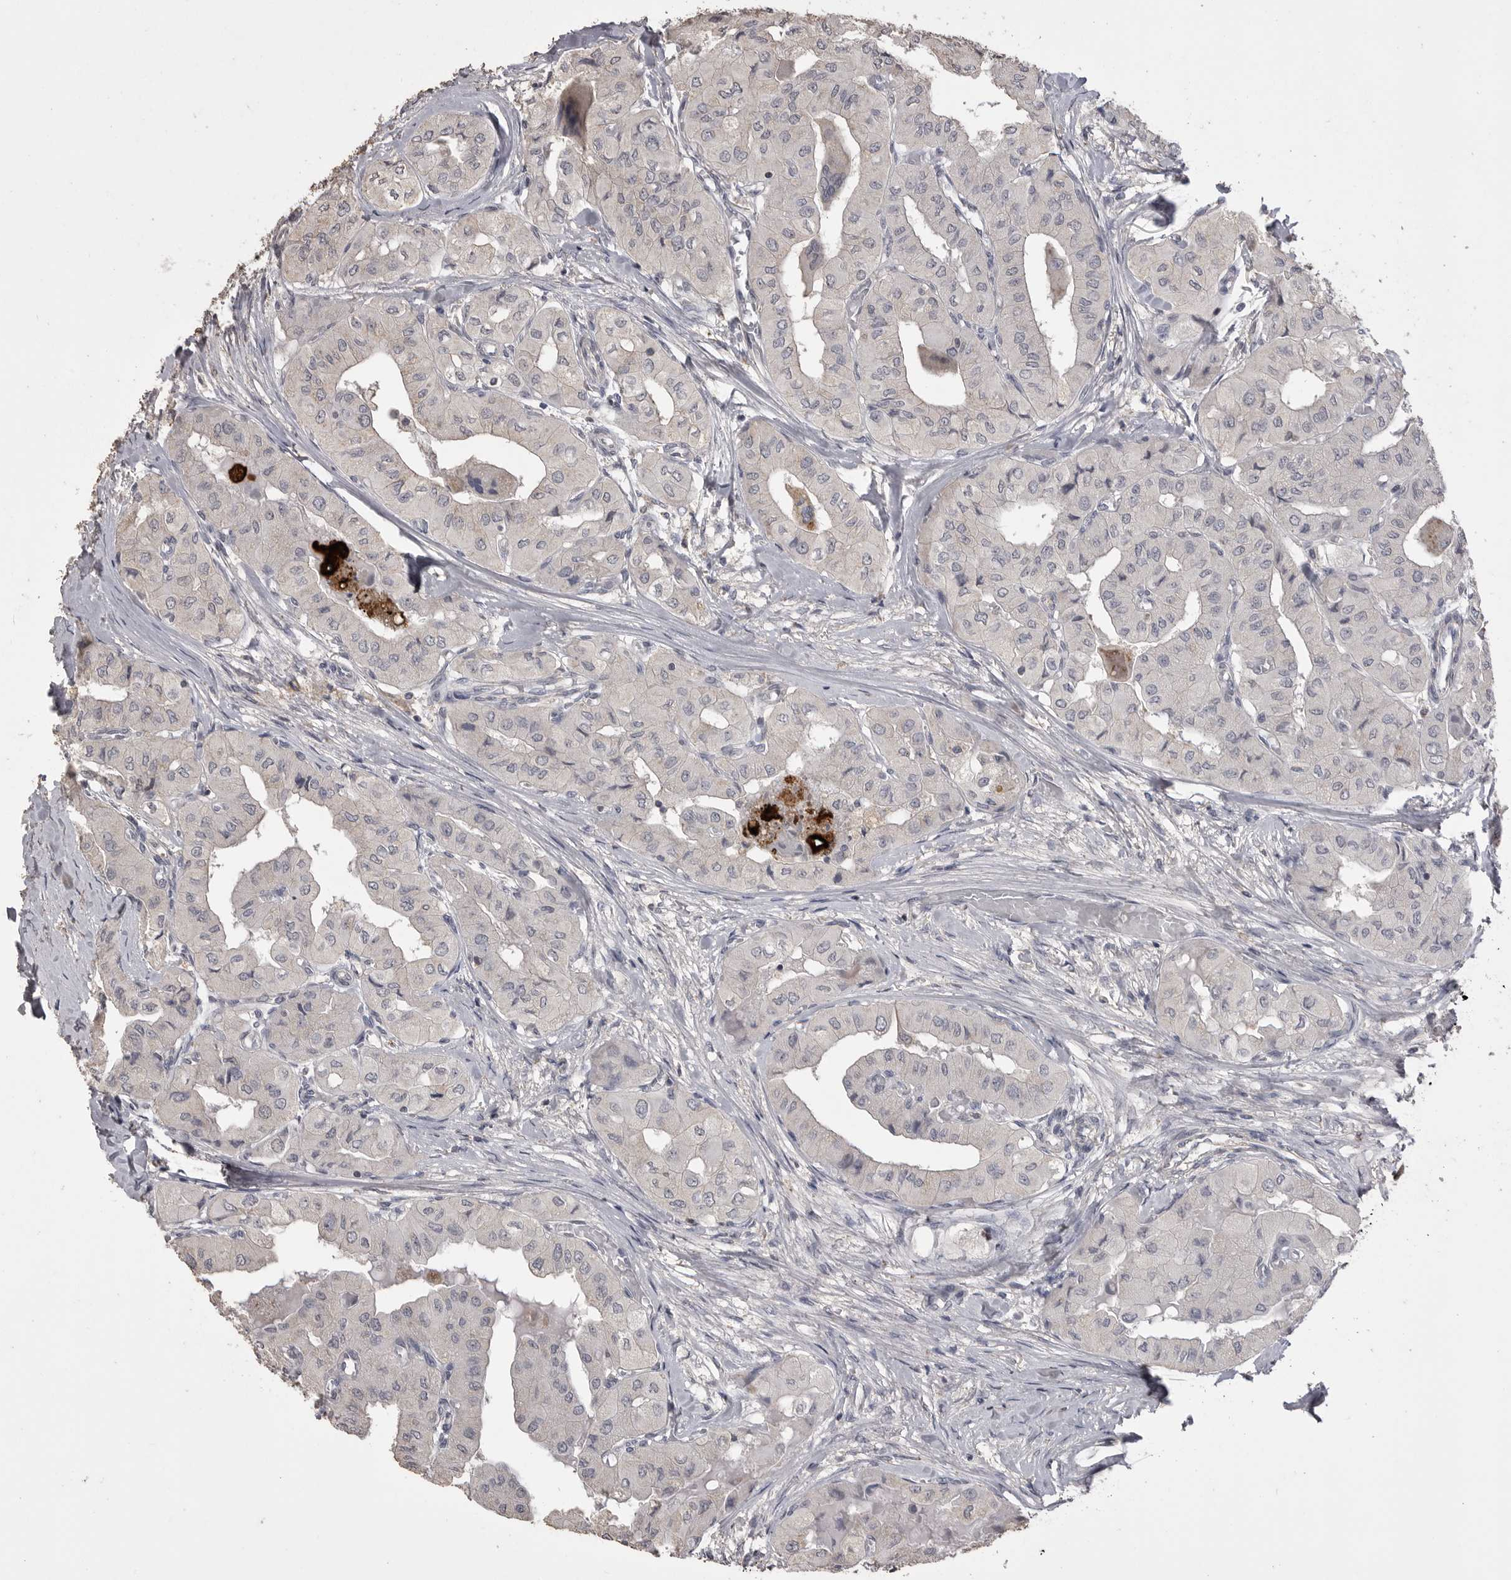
{"staining": {"intensity": "negative", "quantity": "none", "location": "none"}, "tissue": "thyroid cancer", "cell_type": "Tumor cells", "image_type": "cancer", "snomed": [{"axis": "morphology", "description": "Papillary adenocarcinoma, NOS"}, {"axis": "topography", "description": "Thyroid gland"}], "caption": "Tumor cells are negative for protein expression in human thyroid papillary adenocarcinoma.", "gene": "MMP7", "patient": {"sex": "female", "age": 59}}